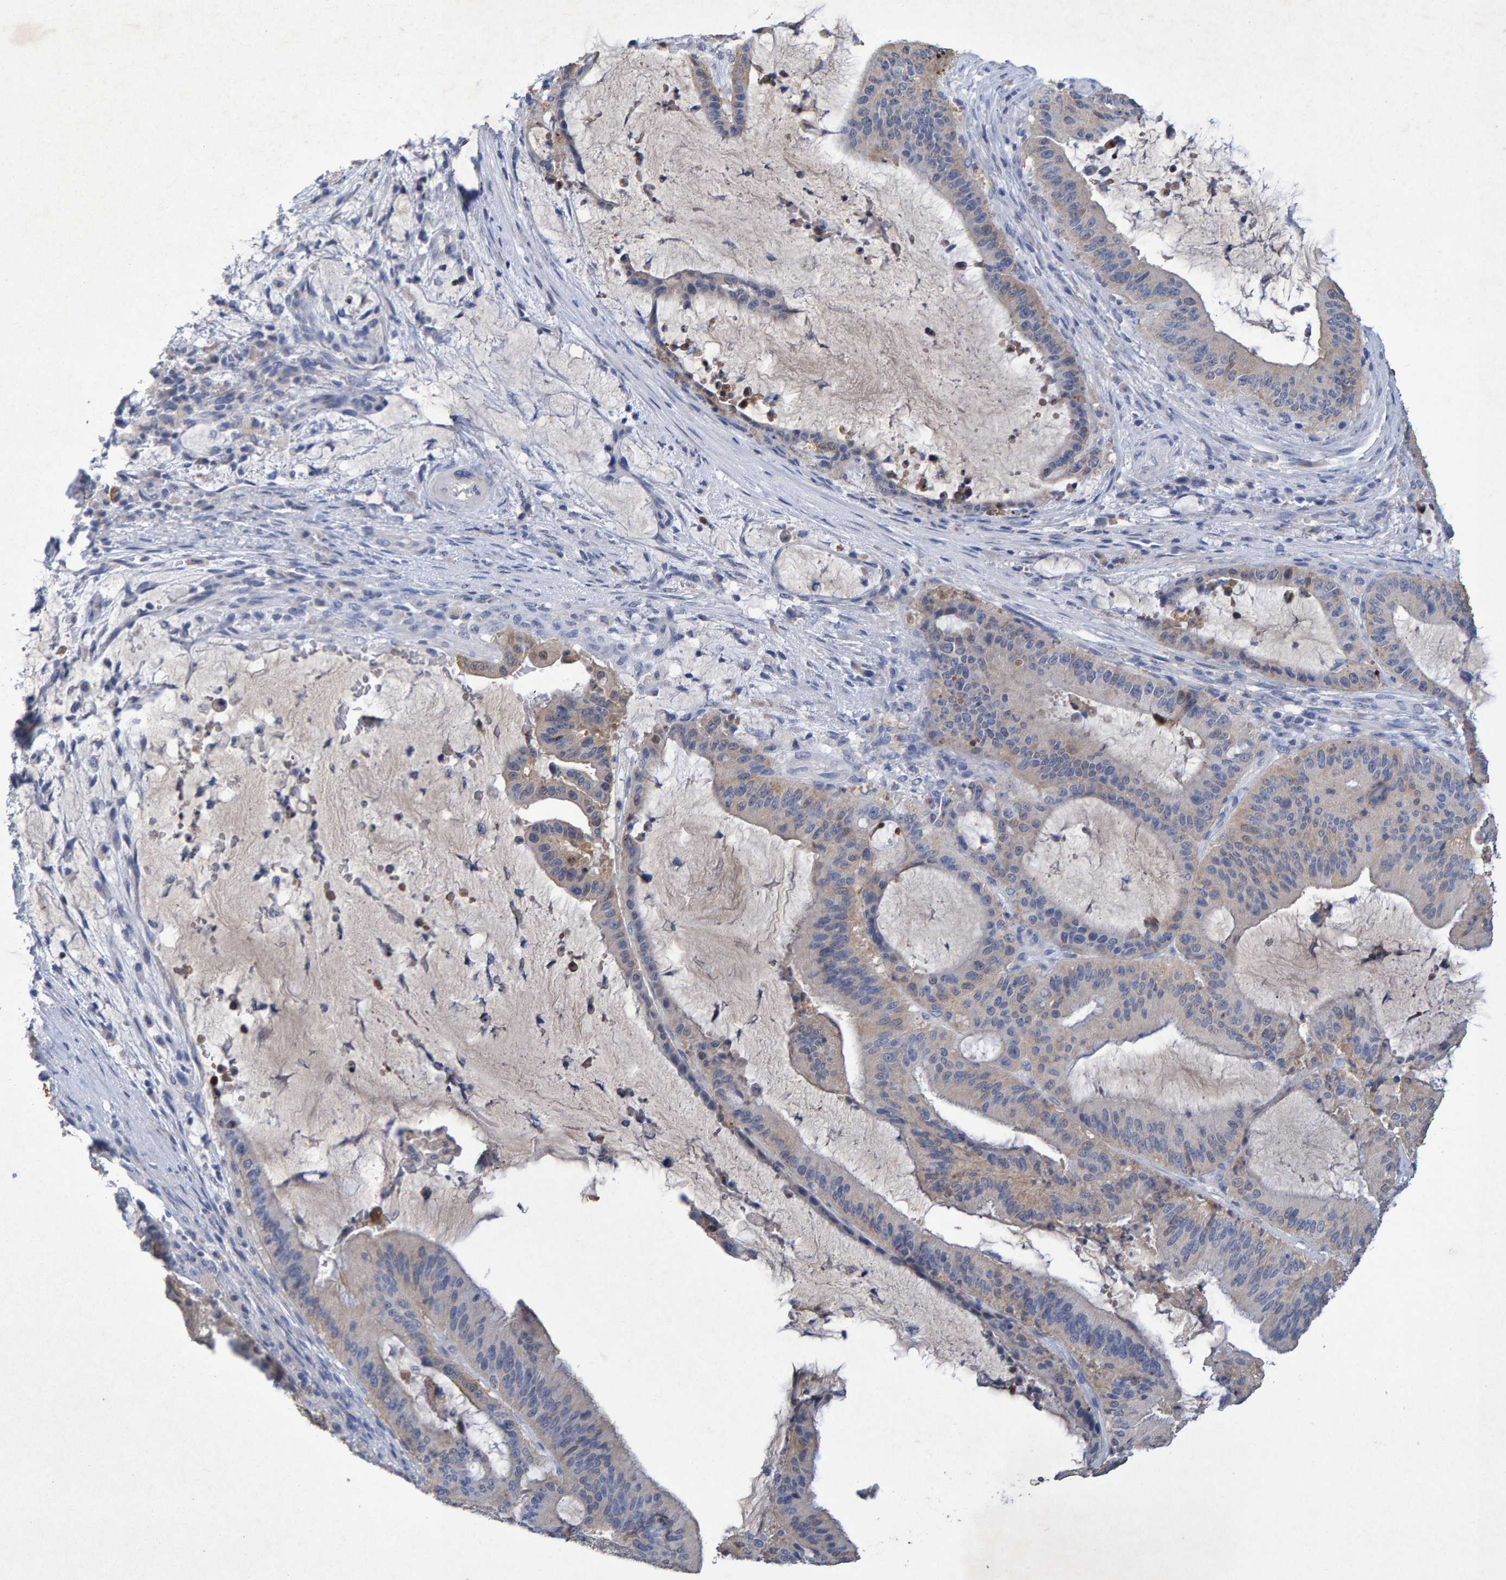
{"staining": {"intensity": "weak", "quantity": "<25%", "location": "cytoplasmic/membranous"}, "tissue": "liver cancer", "cell_type": "Tumor cells", "image_type": "cancer", "snomed": [{"axis": "morphology", "description": "Normal tissue, NOS"}, {"axis": "morphology", "description": "Cholangiocarcinoma"}, {"axis": "topography", "description": "Liver"}, {"axis": "topography", "description": "Peripheral nerve tissue"}], "caption": "Immunohistochemical staining of liver cancer shows no significant positivity in tumor cells.", "gene": "CTH", "patient": {"sex": "female", "age": 73}}